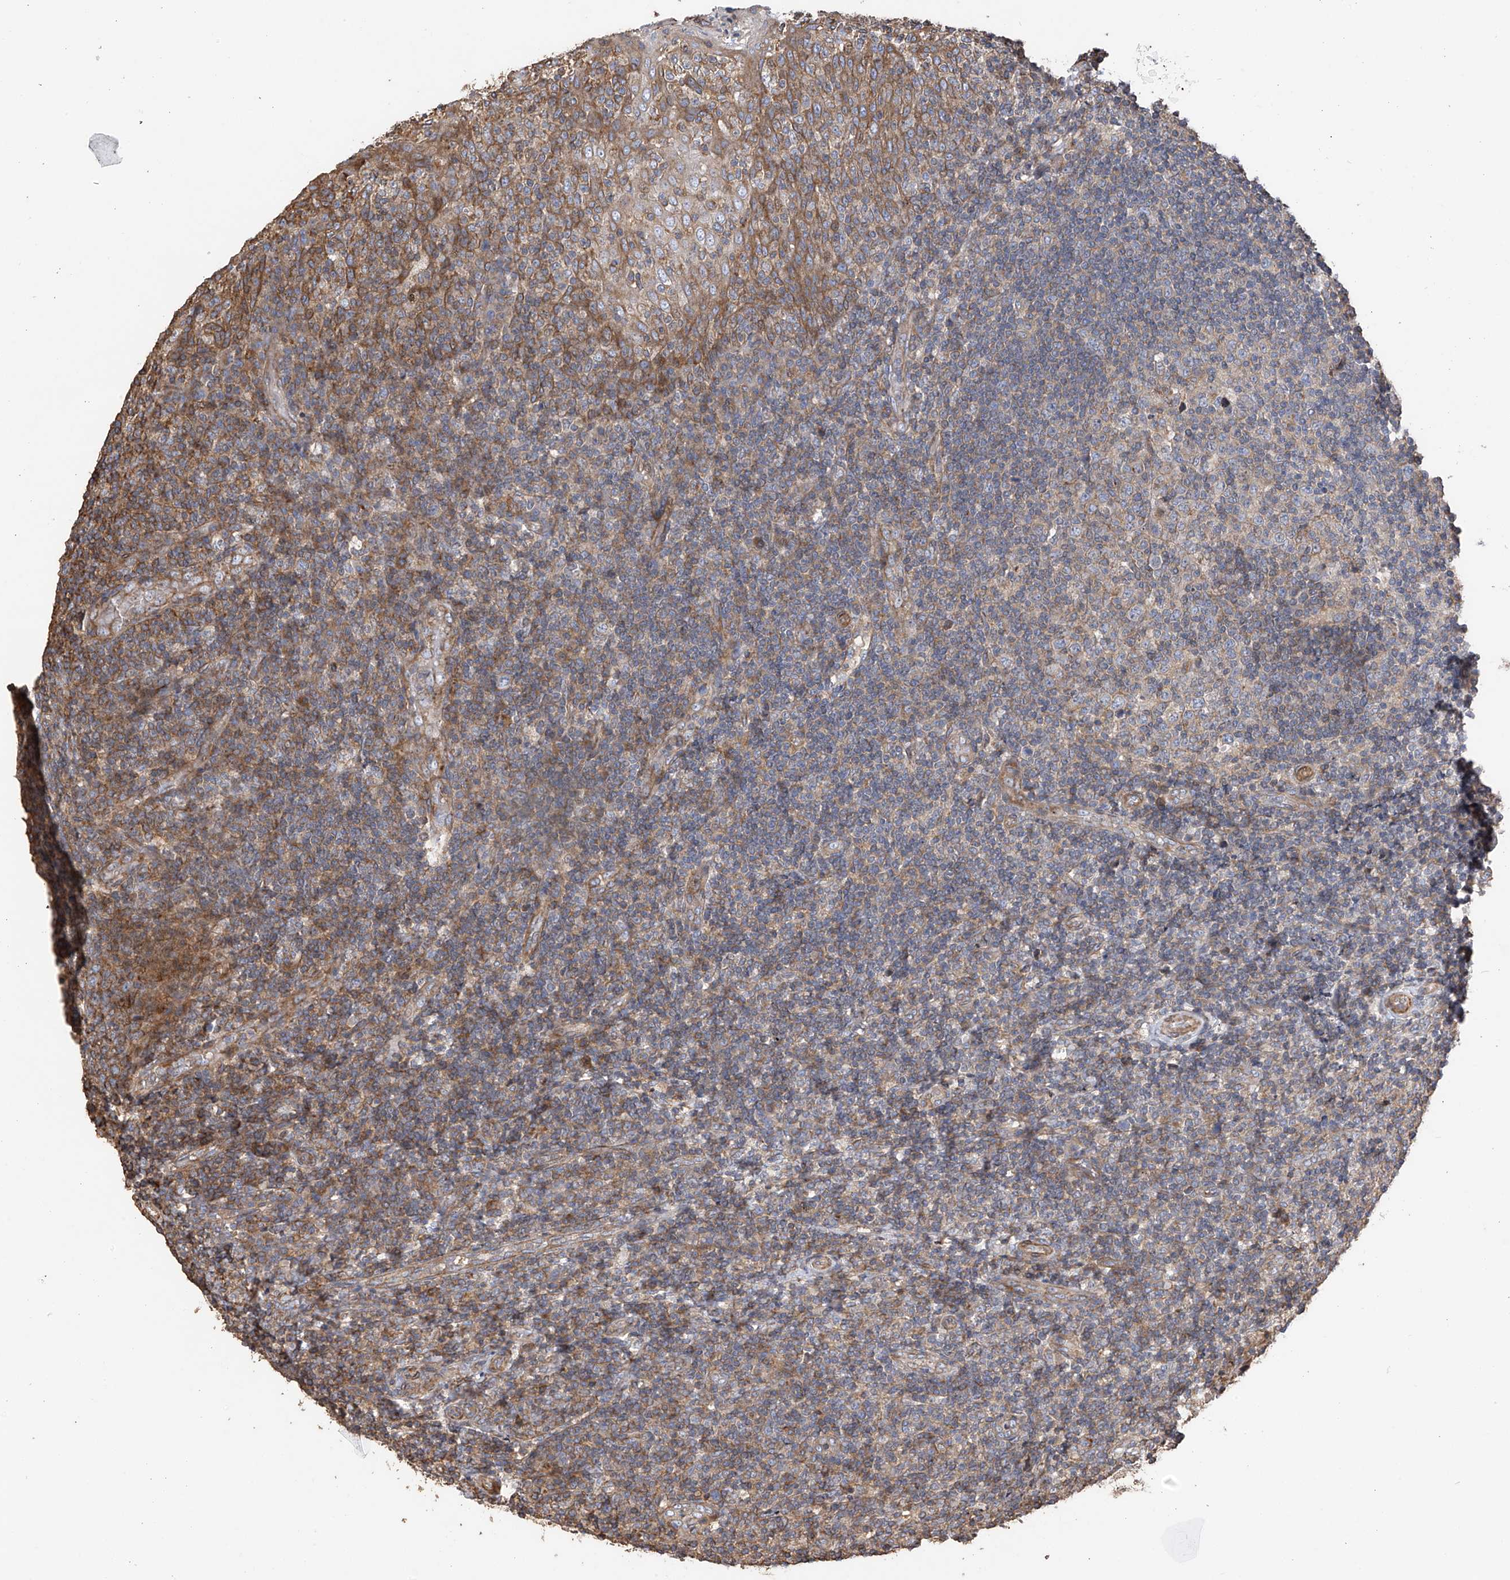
{"staining": {"intensity": "weak", "quantity": "<25%", "location": "cytoplasmic/membranous"}, "tissue": "tonsil", "cell_type": "Germinal center cells", "image_type": "normal", "snomed": [{"axis": "morphology", "description": "Normal tissue, NOS"}, {"axis": "topography", "description": "Tonsil"}], "caption": "IHC photomicrograph of benign tonsil stained for a protein (brown), which exhibits no positivity in germinal center cells.", "gene": "SLC43A3", "patient": {"sex": "female", "age": 19}}